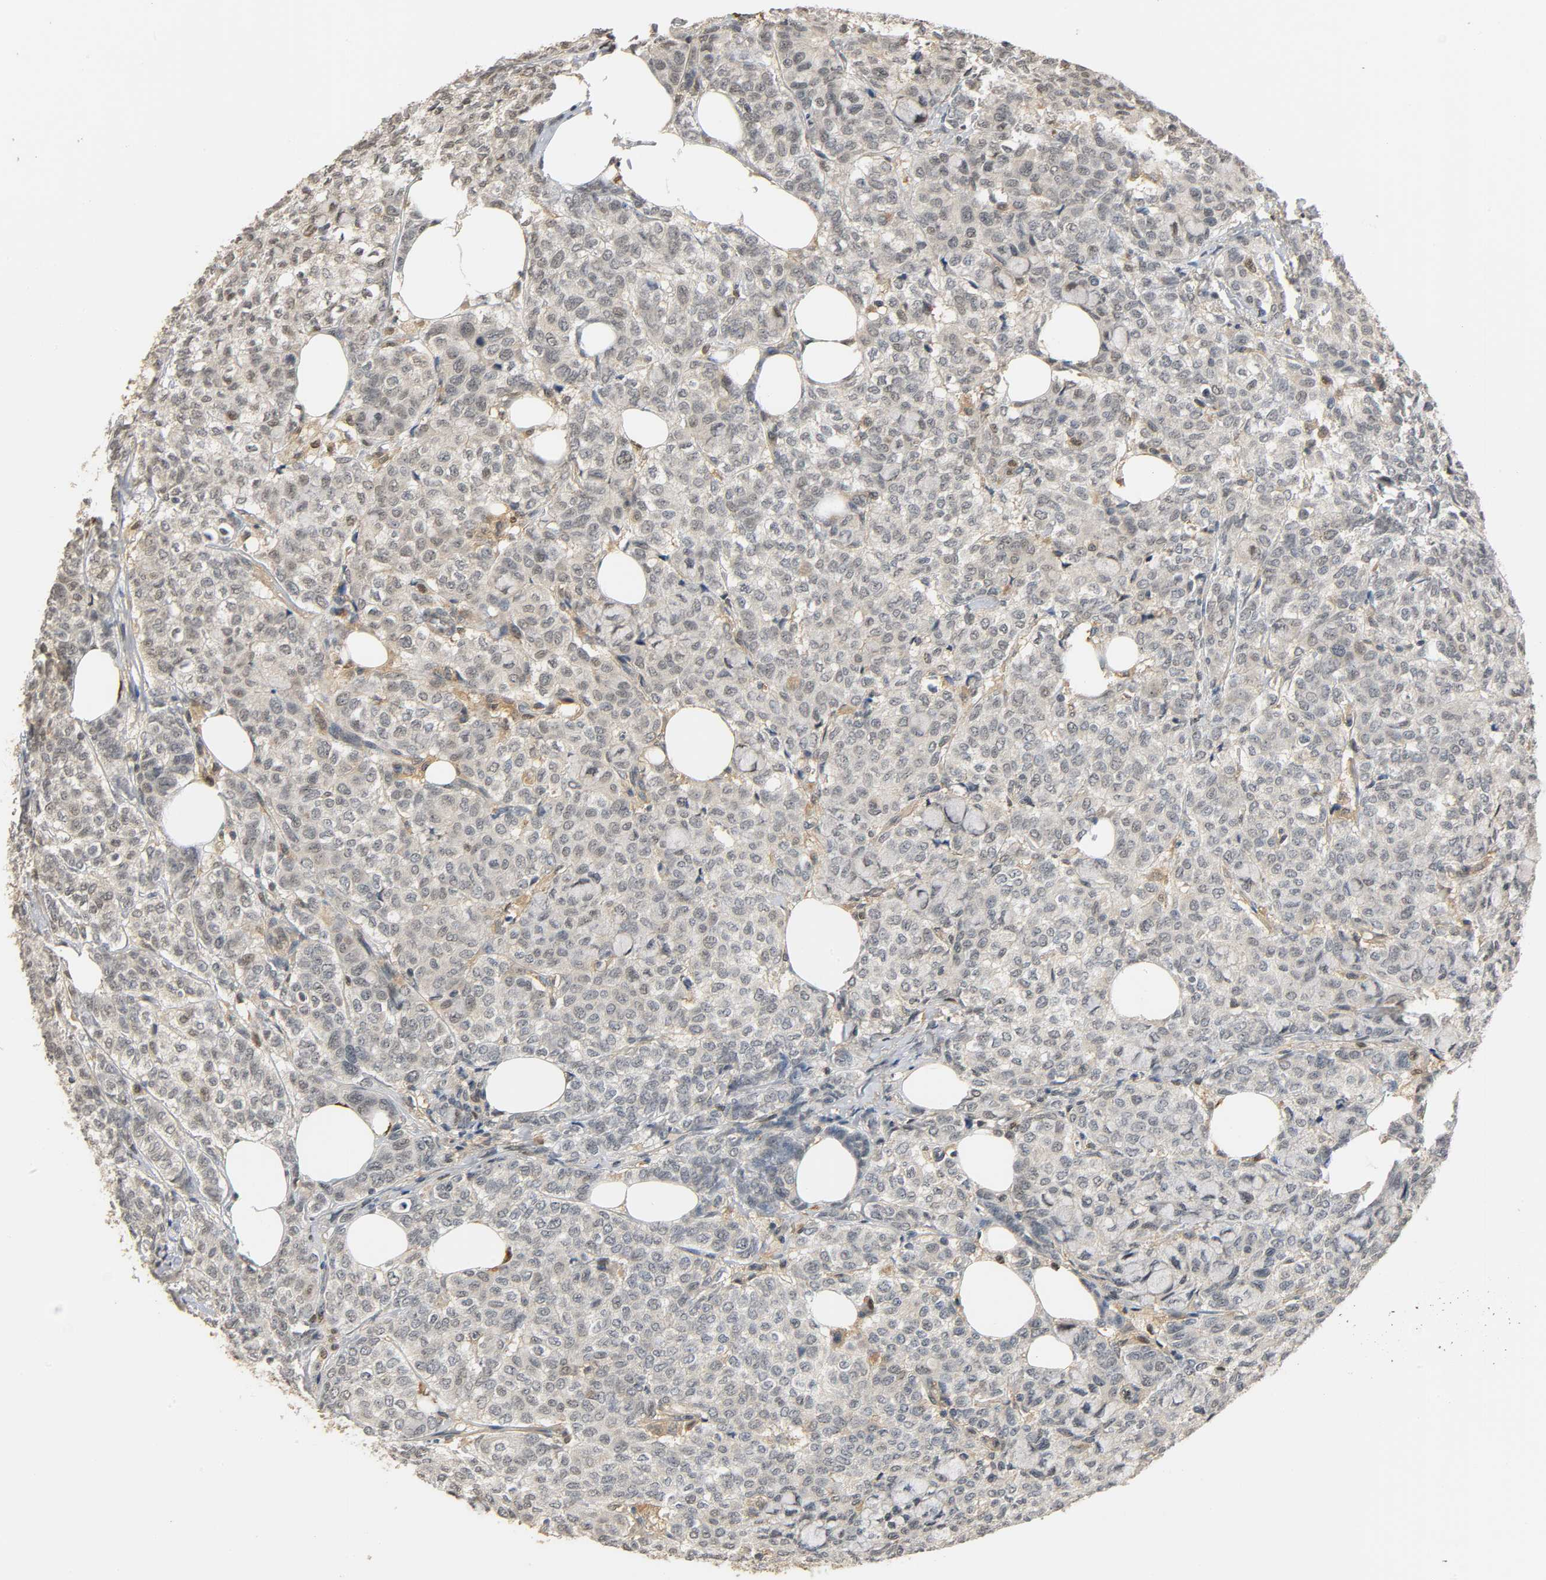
{"staining": {"intensity": "negative", "quantity": "none", "location": "none"}, "tissue": "breast cancer", "cell_type": "Tumor cells", "image_type": "cancer", "snomed": [{"axis": "morphology", "description": "Lobular carcinoma"}, {"axis": "topography", "description": "Breast"}], "caption": "High magnification brightfield microscopy of breast cancer (lobular carcinoma) stained with DAB (brown) and counterstained with hematoxylin (blue): tumor cells show no significant expression. (IHC, brightfield microscopy, high magnification).", "gene": "ZFPM2", "patient": {"sex": "female", "age": 60}}